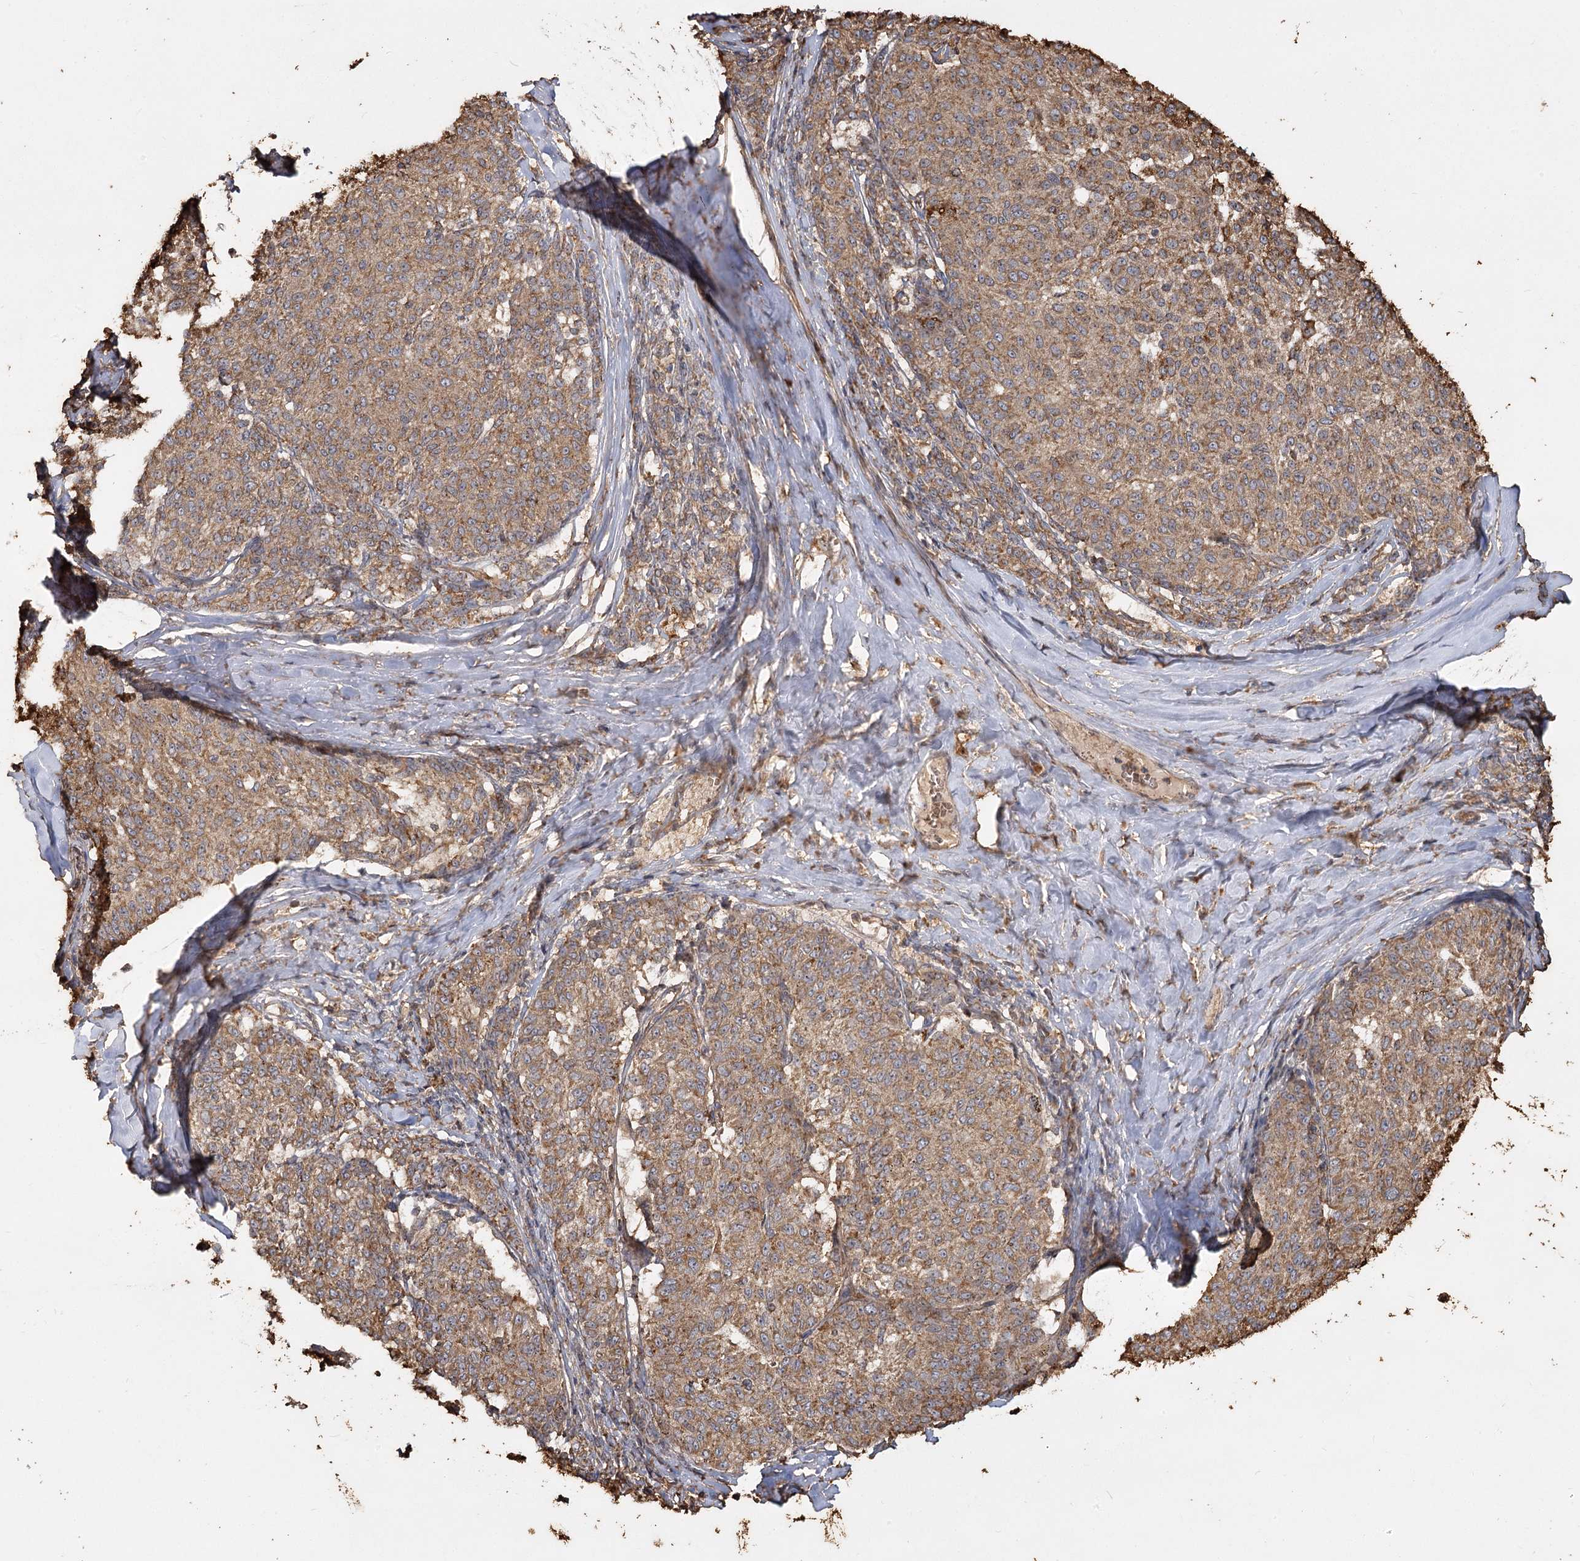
{"staining": {"intensity": "moderate", "quantity": ">75%", "location": "cytoplasmic/membranous"}, "tissue": "melanoma", "cell_type": "Tumor cells", "image_type": "cancer", "snomed": [{"axis": "morphology", "description": "Malignant melanoma, NOS"}, {"axis": "topography", "description": "Skin"}], "caption": "DAB immunohistochemical staining of human melanoma shows moderate cytoplasmic/membranous protein expression in about >75% of tumor cells.", "gene": "PIK3C2A", "patient": {"sex": "female", "age": 72}}